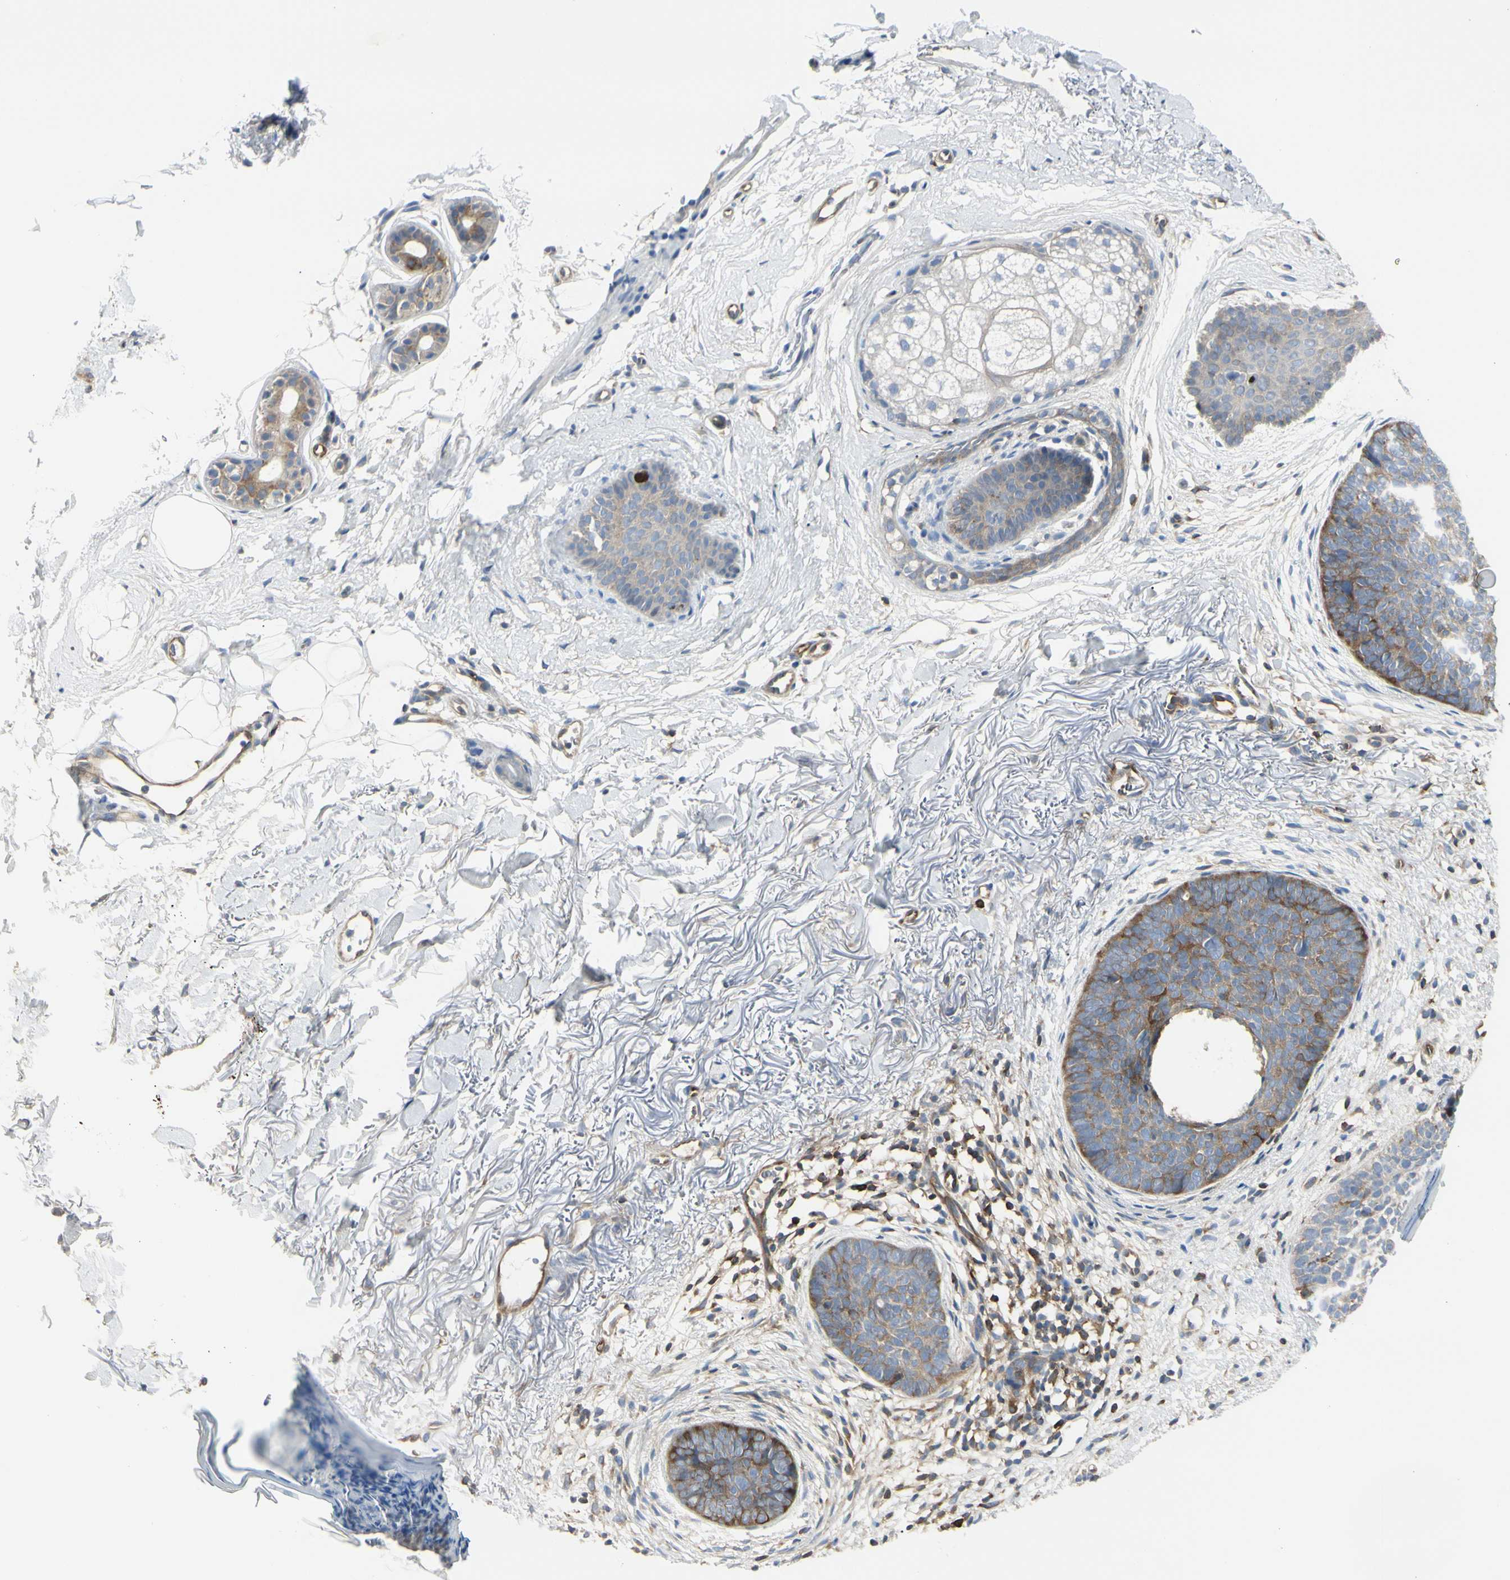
{"staining": {"intensity": "moderate", "quantity": ">75%", "location": "cytoplasmic/membranous"}, "tissue": "skin cancer", "cell_type": "Tumor cells", "image_type": "cancer", "snomed": [{"axis": "morphology", "description": "Basal cell carcinoma"}, {"axis": "topography", "description": "Skin"}], "caption": "An image showing moderate cytoplasmic/membranous staining in about >75% of tumor cells in skin basal cell carcinoma, as visualized by brown immunohistochemical staining.", "gene": "NFKB2", "patient": {"sex": "female", "age": 70}}